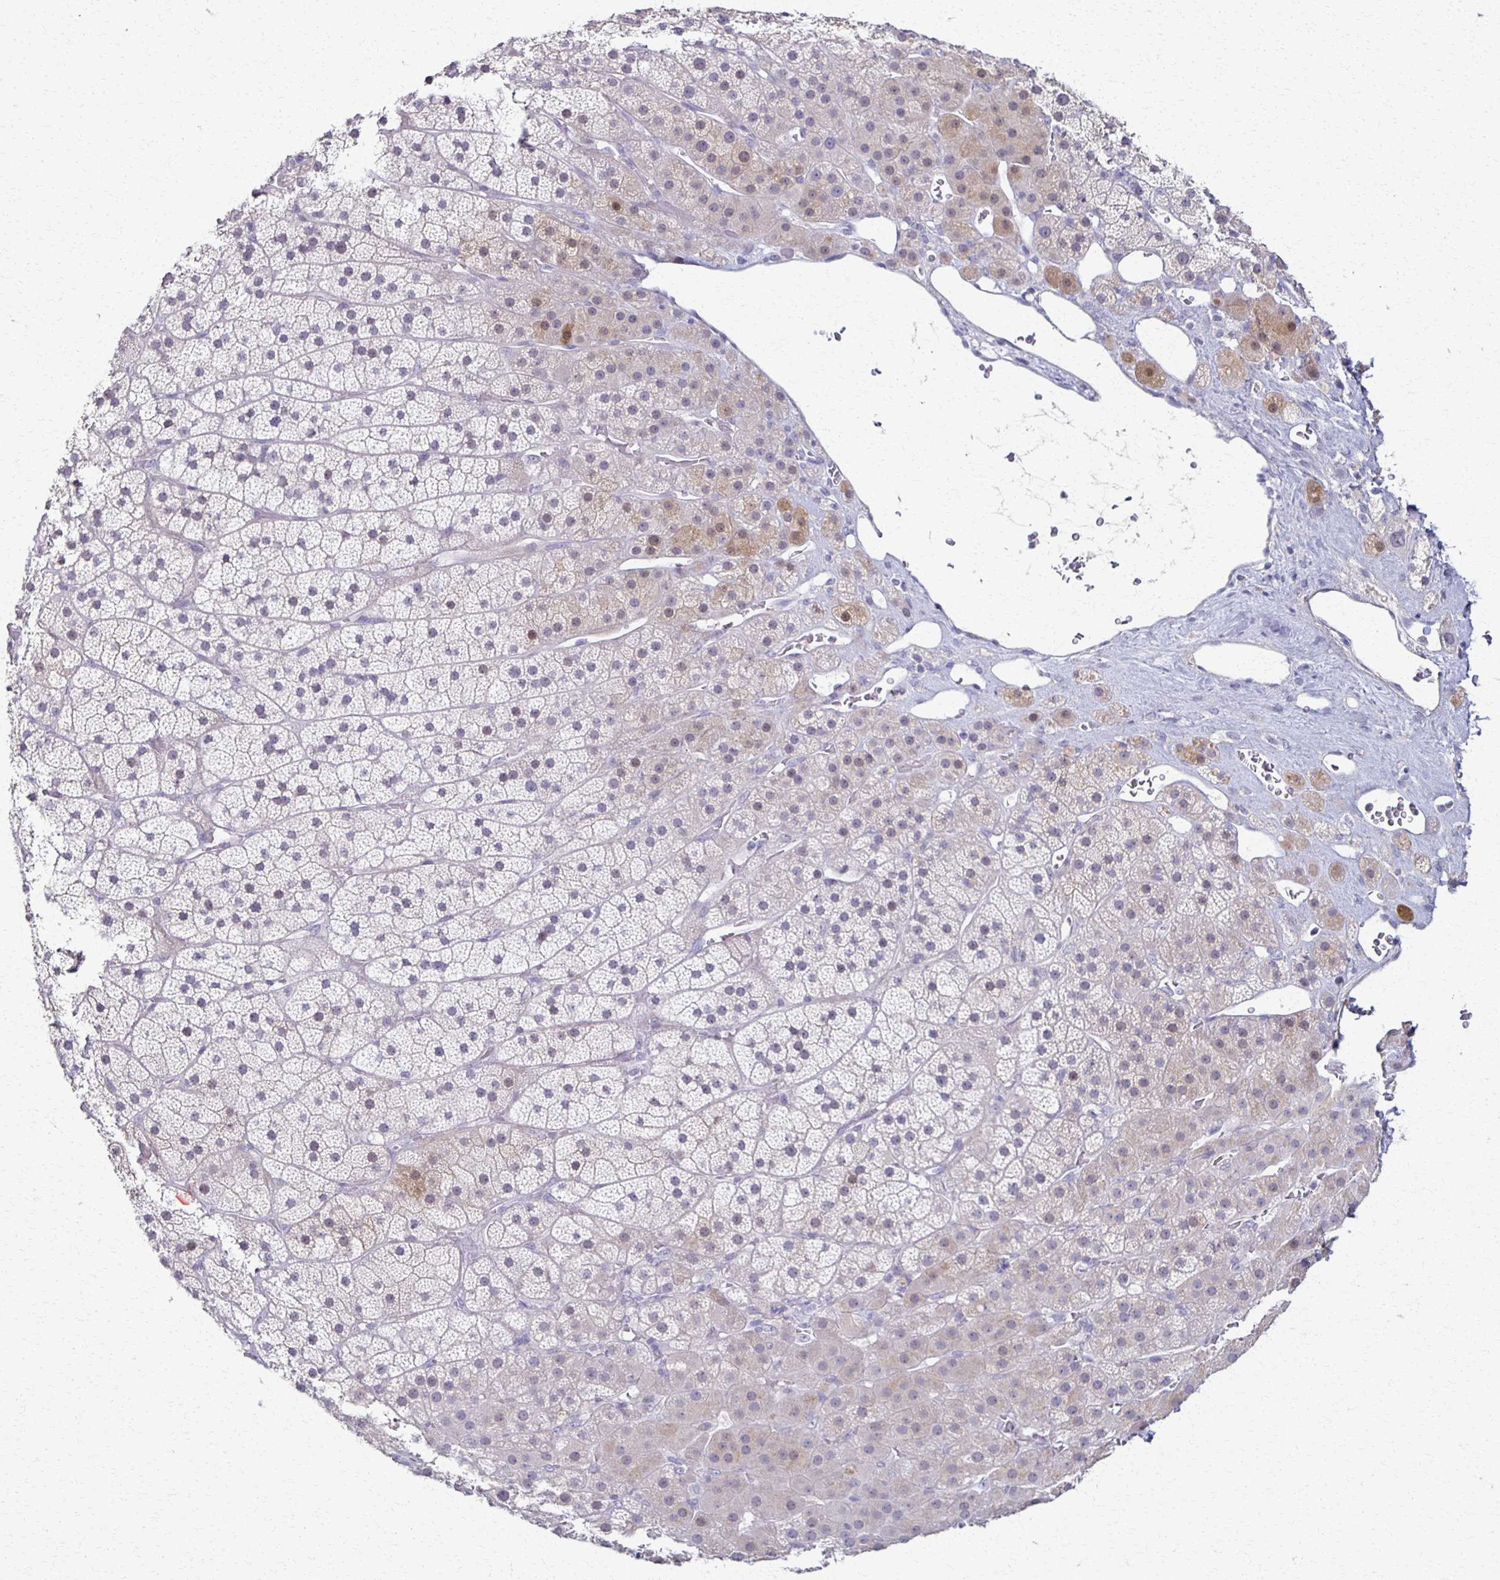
{"staining": {"intensity": "weak", "quantity": "<25%", "location": "cytoplasmic/membranous,nuclear"}, "tissue": "adrenal gland", "cell_type": "Glandular cells", "image_type": "normal", "snomed": [{"axis": "morphology", "description": "Normal tissue, NOS"}, {"axis": "topography", "description": "Adrenal gland"}], "caption": "Immunohistochemistry (IHC) photomicrograph of unremarkable adrenal gland: adrenal gland stained with DAB exhibits no significant protein expression in glandular cells. The staining is performed using DAB brown chromogen with nuclei counter-stained in using hematoxylin.", "gene": "FOXO4", "patient": {"sex": "male", "age": 57}}